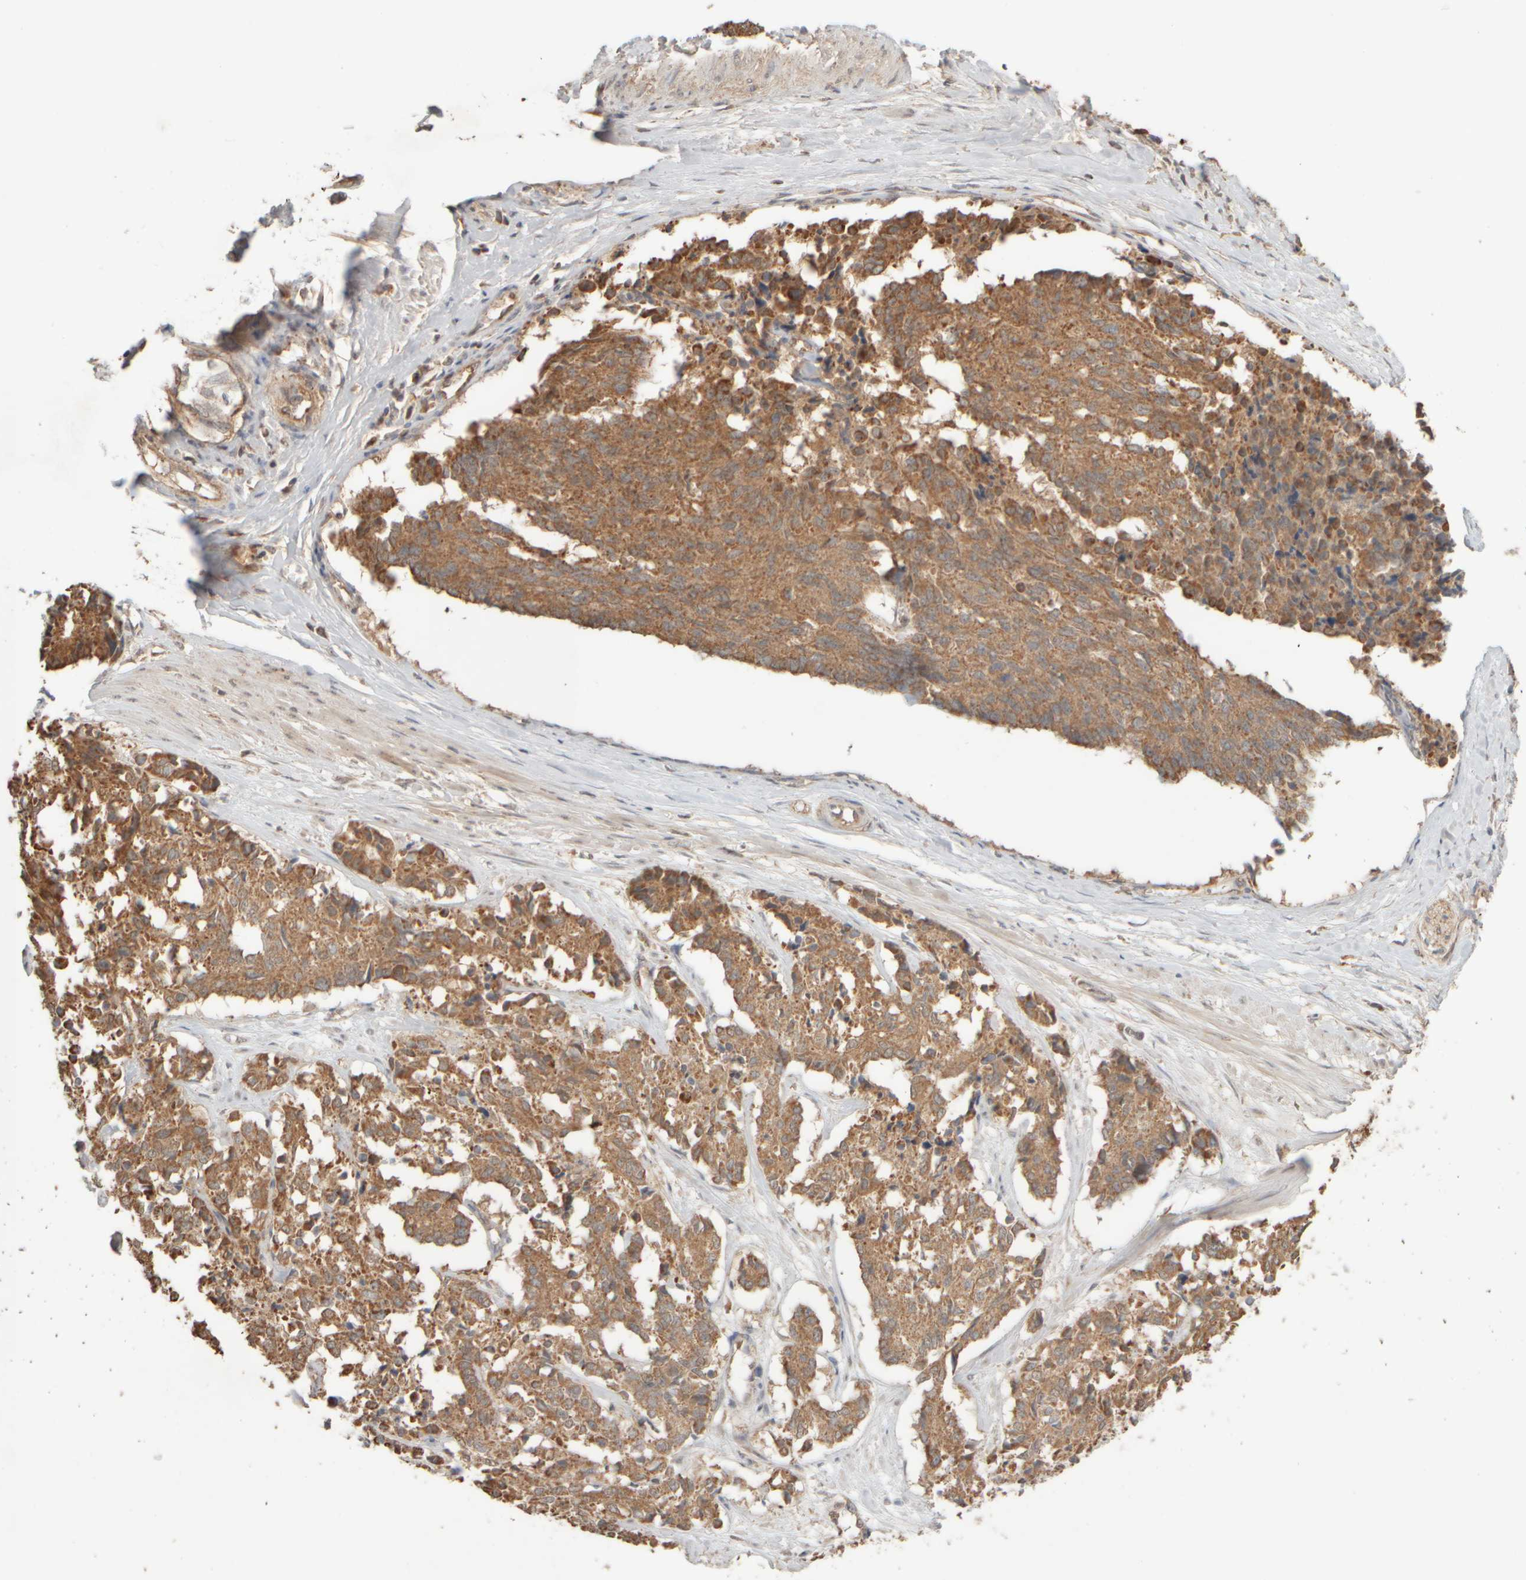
{"staining": {"intensity": "moderate", "quantity": ">75%", "location": "cytoplasmic/membranous"}, "tissue": "cervical cancer", "cell_type": "Tumor cells", "image_type": "cancer", "snomed": [{"axis": "morphology", "description": "Squamous cell carcinoma, NOS"}, {"axis": "topography", "description": "Cervix"}], "caption": "Human squamous cell carcinoma (cervical) stained for a protein (brown) displays moderate cytoplasmic/membranous positive expression in about >75% of tumor cells.", "gene": "EIF2B3", "patient": {"sex": "female", "age": 35}}